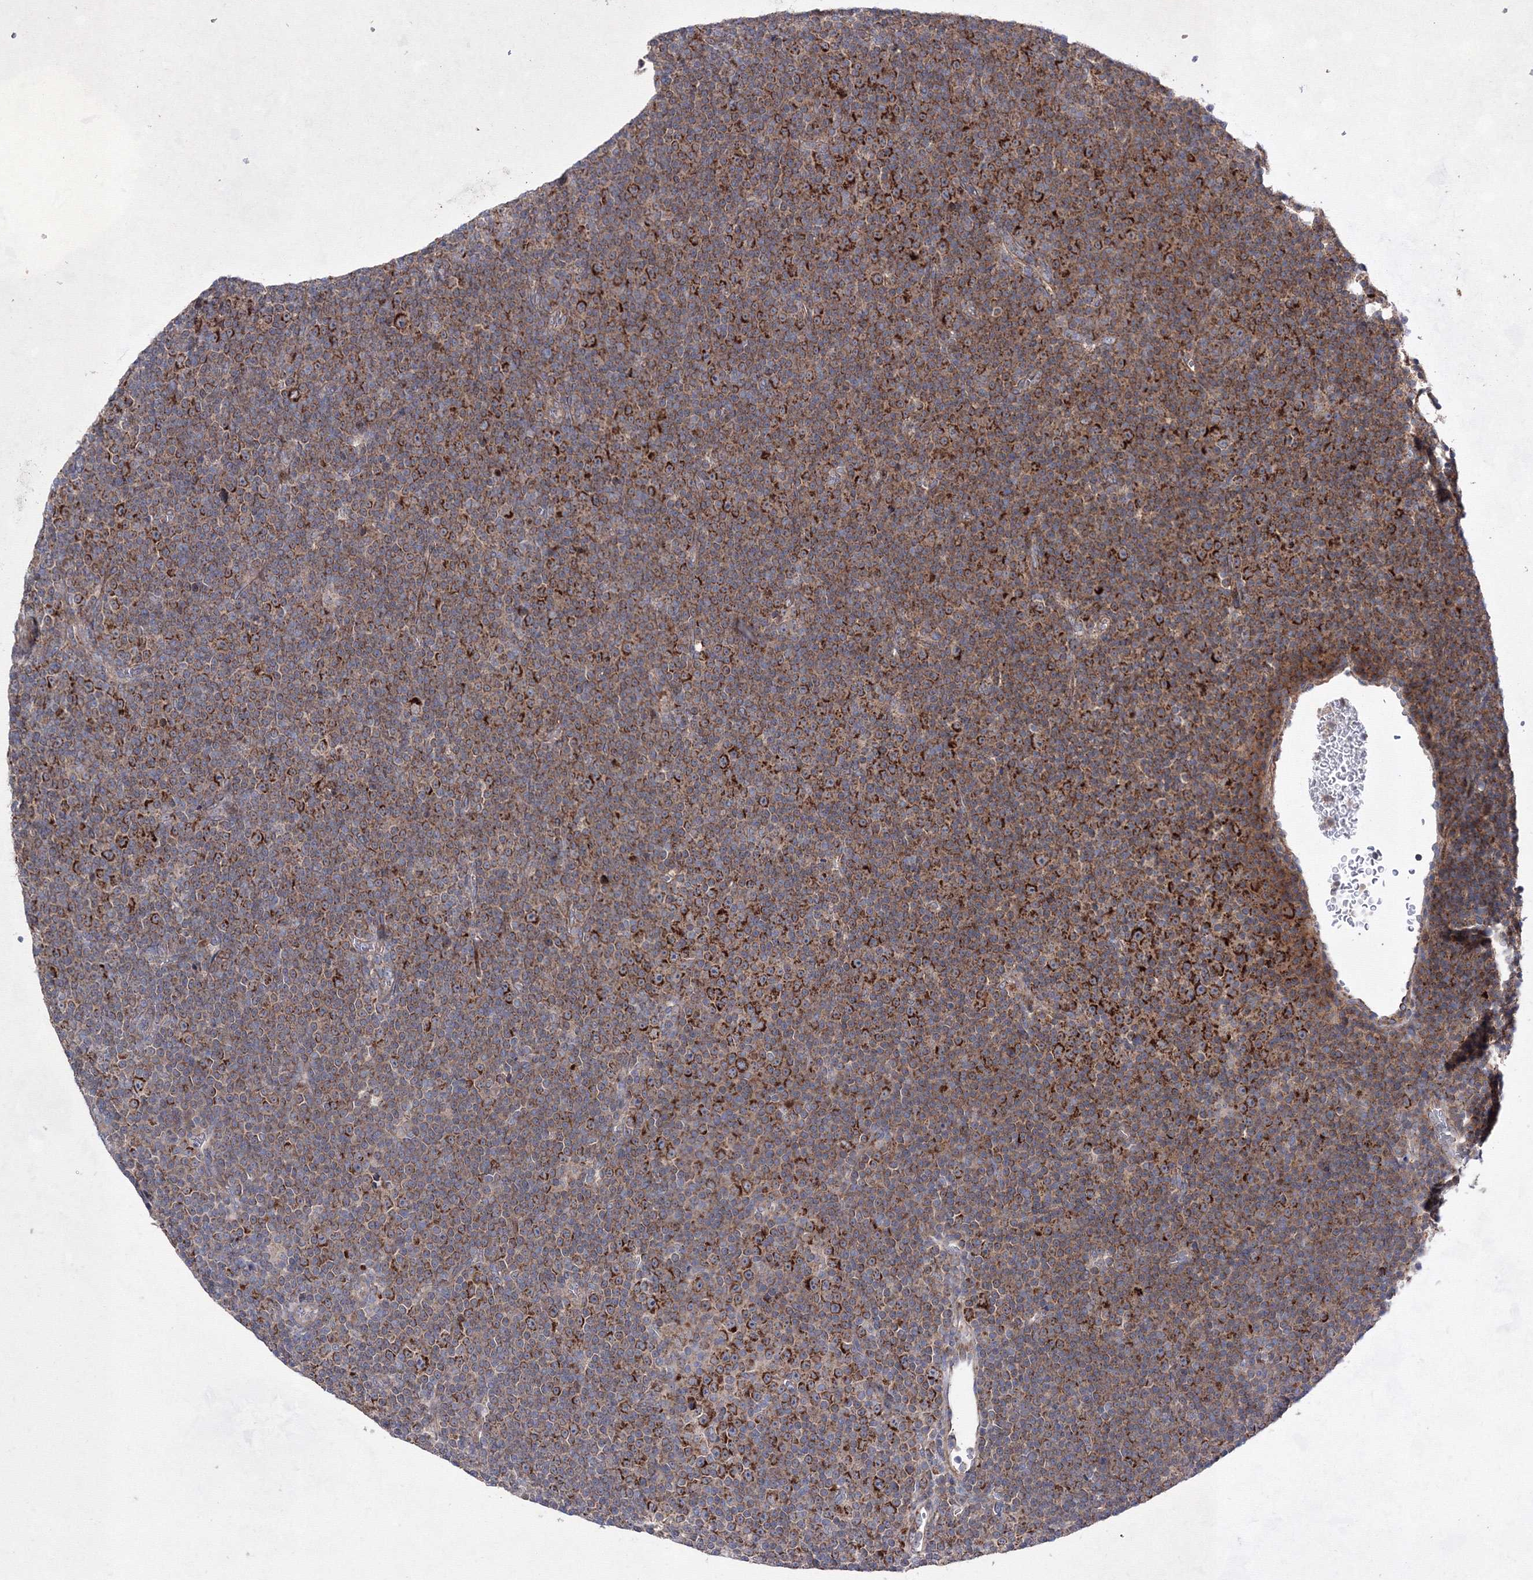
{"staining": {"intensity": "strong", "quantity": "25%-75%", "location": "cytoplasmic/membranous"}, "tissue": "lymphoma", "cell_type": "Tumor cells", "image_type": "cancer", "snomed": [{"axis": "morphology", "description": "Malignant lymphoma, non-Hodgkin's type, Low grade"}, {"axis": "topography", "description": "Lymph node"}], "caption": "The histopathology image exhibits immunohistochemical staining of lymphoma. There is strong cytoplasmic/membranous expression is seen in approximately 25%-75% of tumor cells.", "gene": "GFM1", "patient": {"sex": "female", "age": 67}}